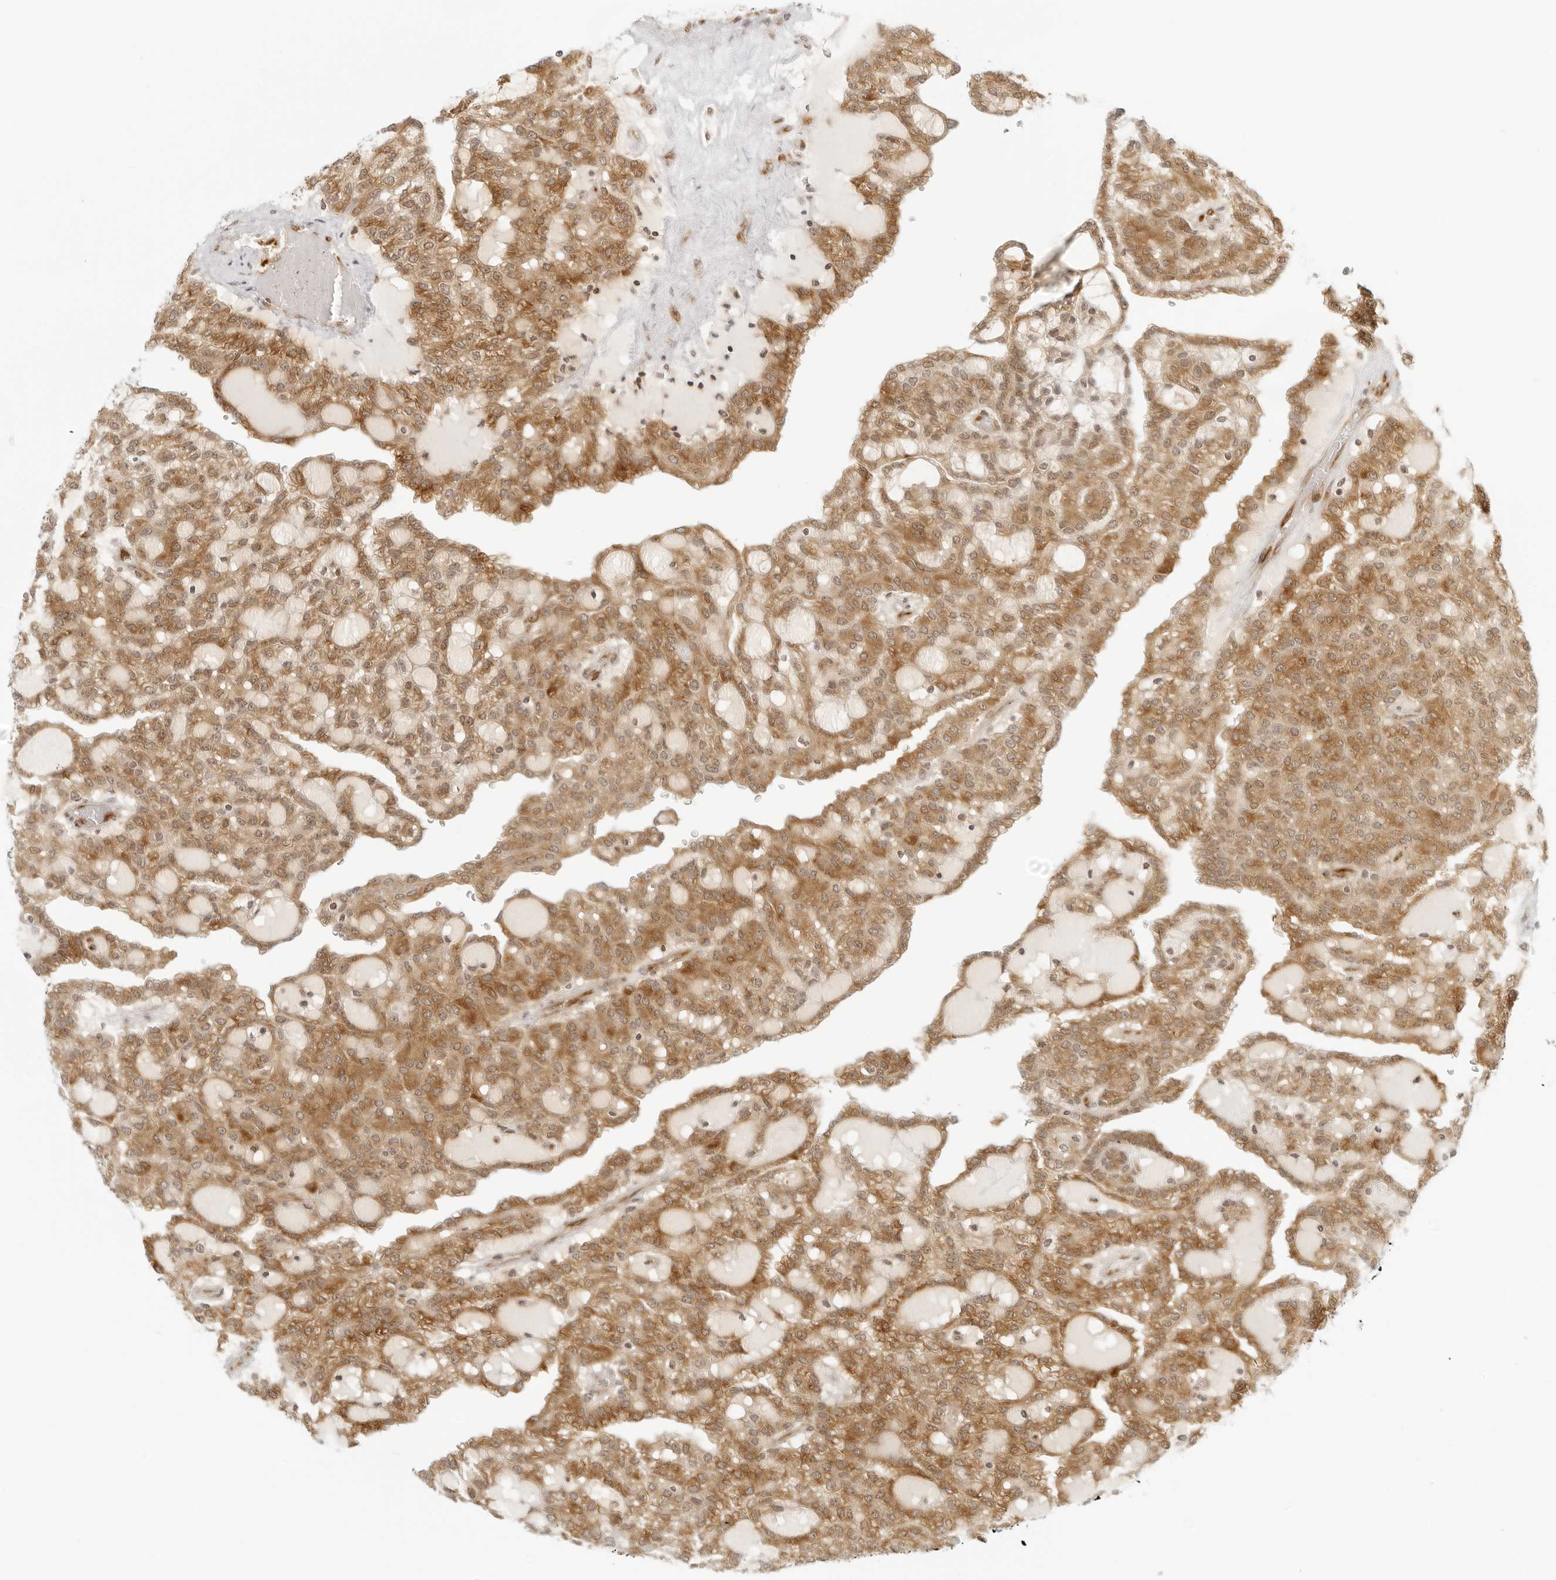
{"staining": {"intensity": "moderate", "quantity": ">75%", "location": "cytoplasmic/membranous"}, "tissue": "renal cancer", "cell_type": "Tumor cells", "image_type": "cancer", "snomed": [{"axis": "morphology", "description": "Adenocarcinoma, NOS"}, {"axis": "topography", "description": "Kidney"}], "caption": "Protein expression analysis of human renal adenocarcinoma reveals moderate cytoplasmic/membranous positivity in about >75% of tumor cells. (brown staining indicates protein expression, while blue staining denotes nuclei).", "gene": "EIF4G1", "patient": {"sex": "male", "age": 63}}